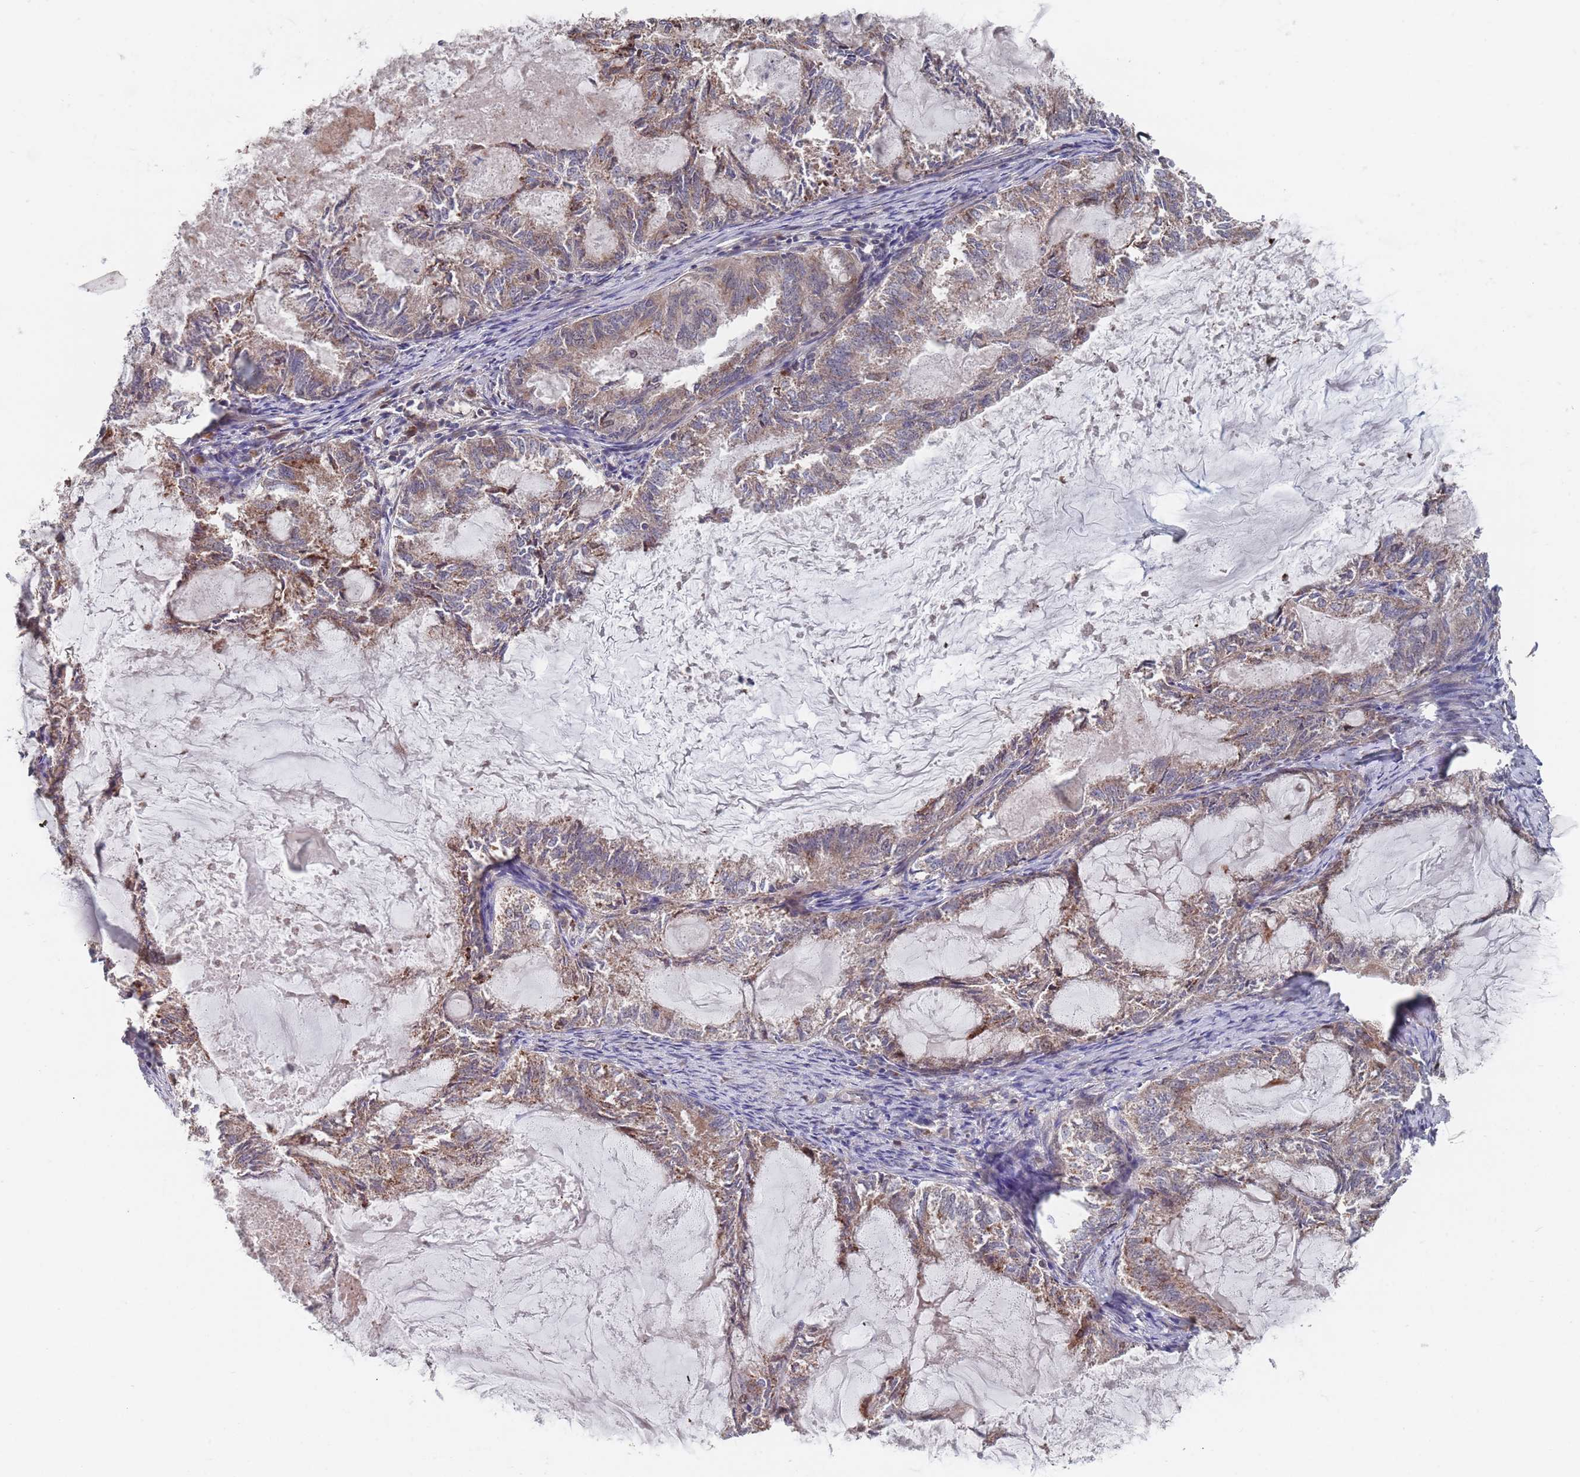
{"staining": {"intensity": "moderate", "quantity": "25%-75%", "location": "cytoplasmic/membranous"}, "tissue": "endometrial cancer", "cell_type": "Tumor cells", "image_type": "cancer", "snomed": [{"axis": "morphology", "description": "Adenocarcinoma, NOS"}, {"axis": "topography", "description": "Endometrium"}], "caption": "Endometrial cancer (adenocarcinoma) stained with a brown dye exhibits moderate cytoplasmic/membranous positive staining in approximately 25%-75% of tumor cells.", "gene": "UNC45A", "patient": {"sex": "female", "age": 86}}